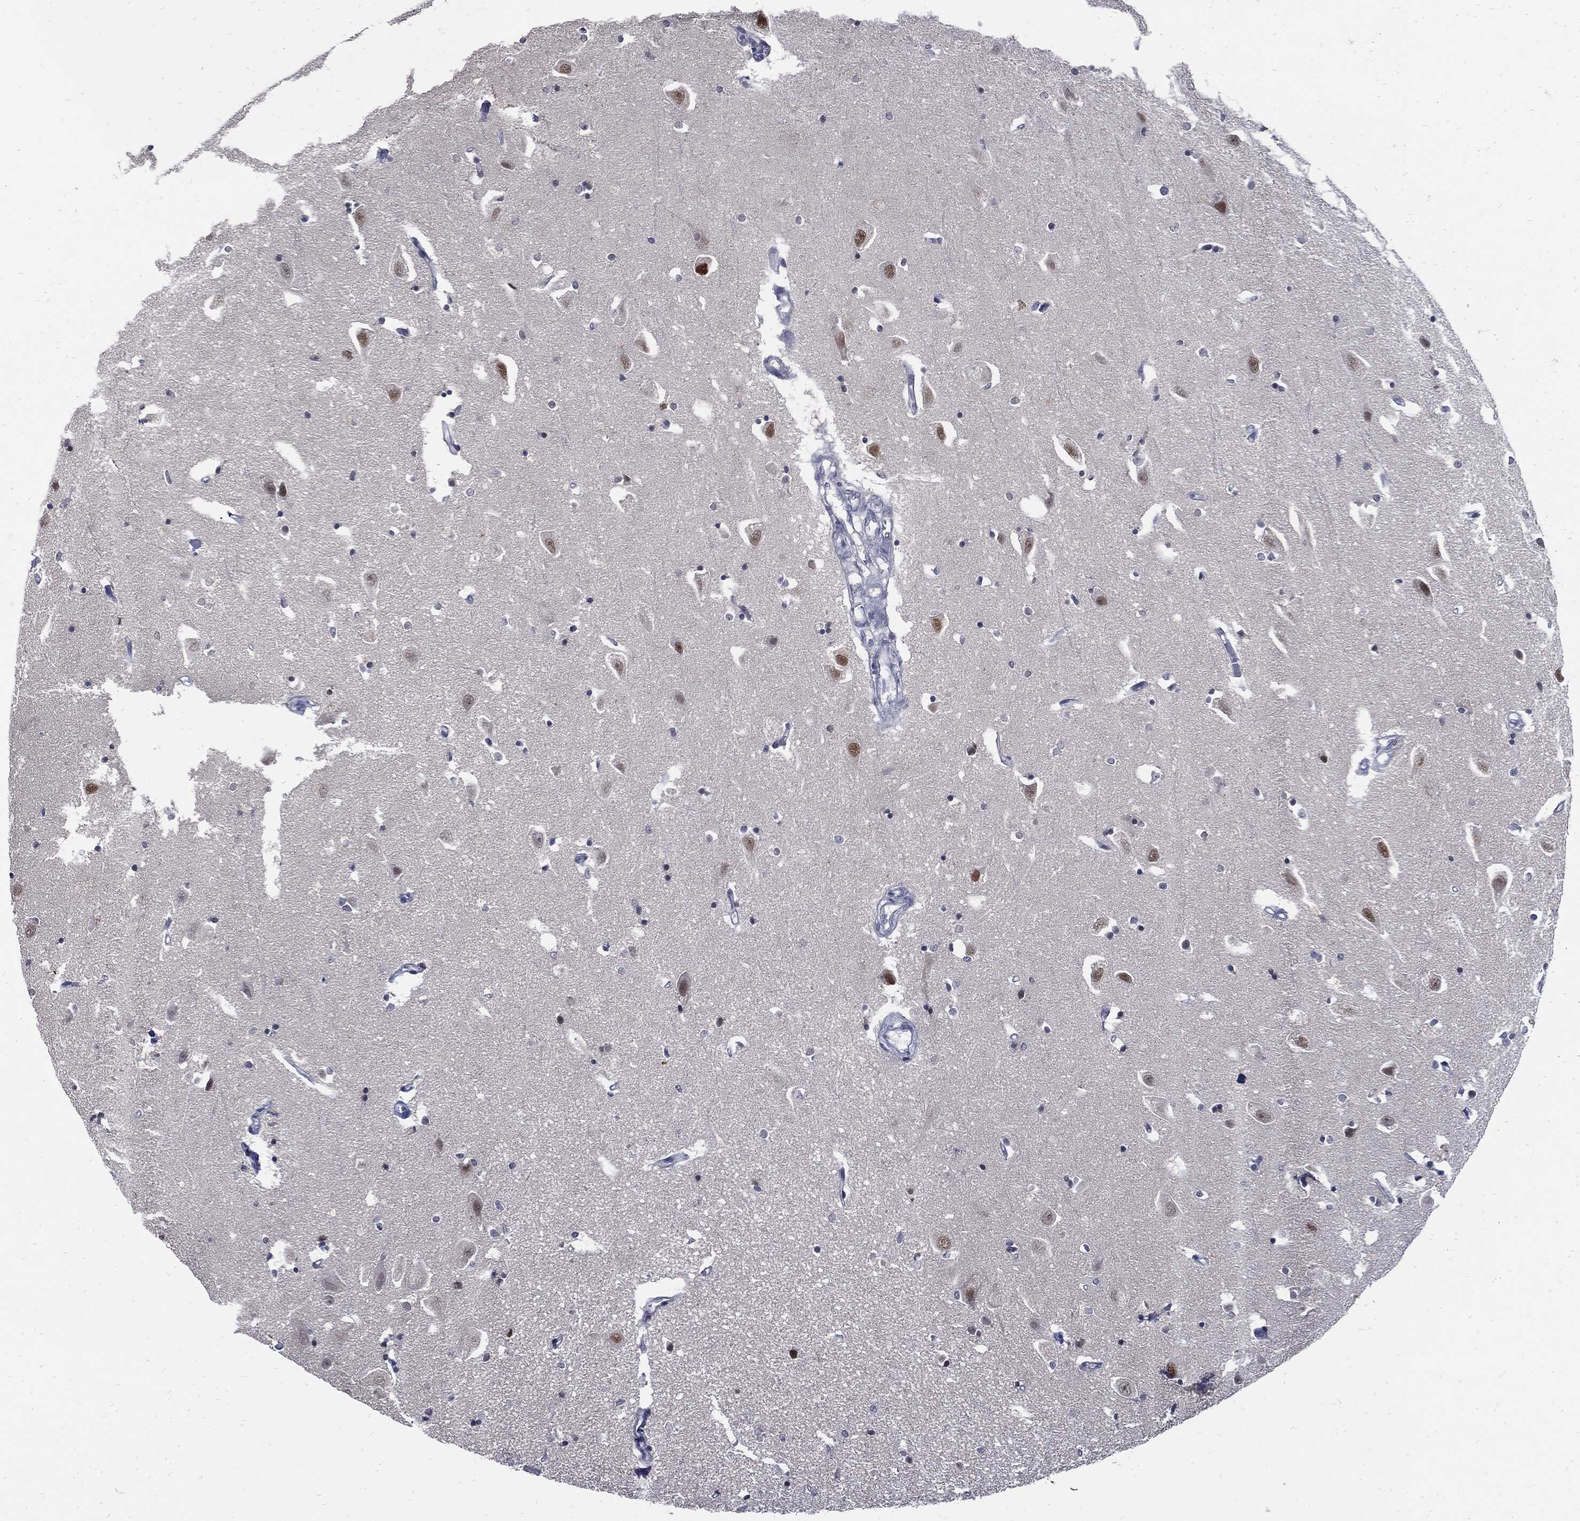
{"staining": {"intensity": "negative", "quantity": "none", "location": "none"}, "tissue": "hippocampus", "cell_type": "Glial cells", "image_type": "normal", "snomed": [{"axis": "morphology", "description": "Normal tissue, NOS"}, {"axis": "topography", "description": "Lateral ventricle wall"}, {"axis": "topography", "description": "Hippocampus"}], "caption": "Hippocampus stained for a protein using IHC demonstrates no positivity glial cells.", "gene": "NBN", "patient": {"sex": "female", "age": 63}}